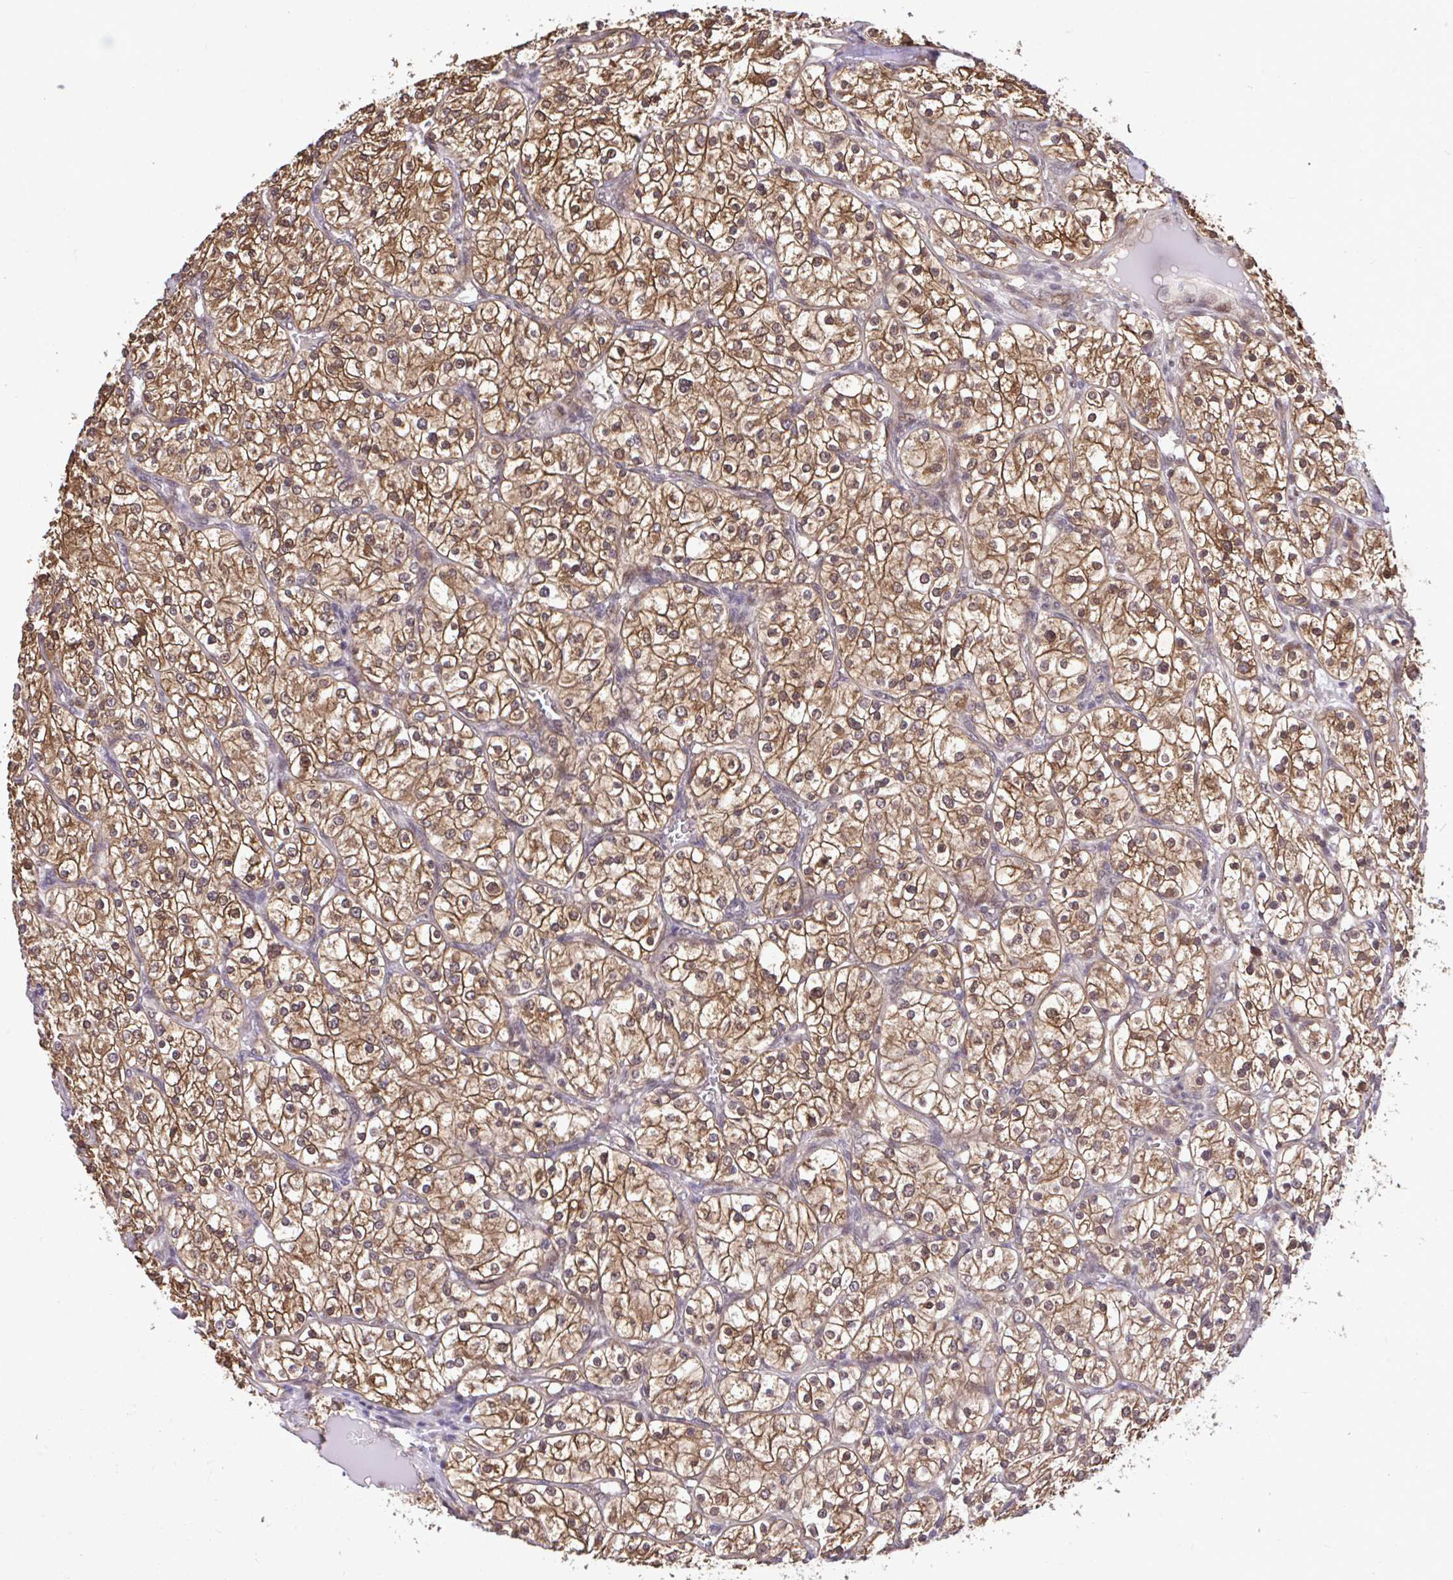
{"staining": {"intensity": "moderate", "quantity": ">75%", "location": "cytoplasmic/membranous"}, "tissue": "renal cancer", "cell_type": "Tumor cells", "image_type": "cancer", "snomed": [{"axis": "morphology", "description": "Adenocarcinoma, NOS"}, {"axis": "topography", "description": "Kidney"}], "caption": "The image reveals staining of renal cancer, revealing moderate cytoplasmic/membranous protein staining (brown color) within tumor cells.", "gene": "GLIS3", "patient": {"sex": "male", "age": 80}}